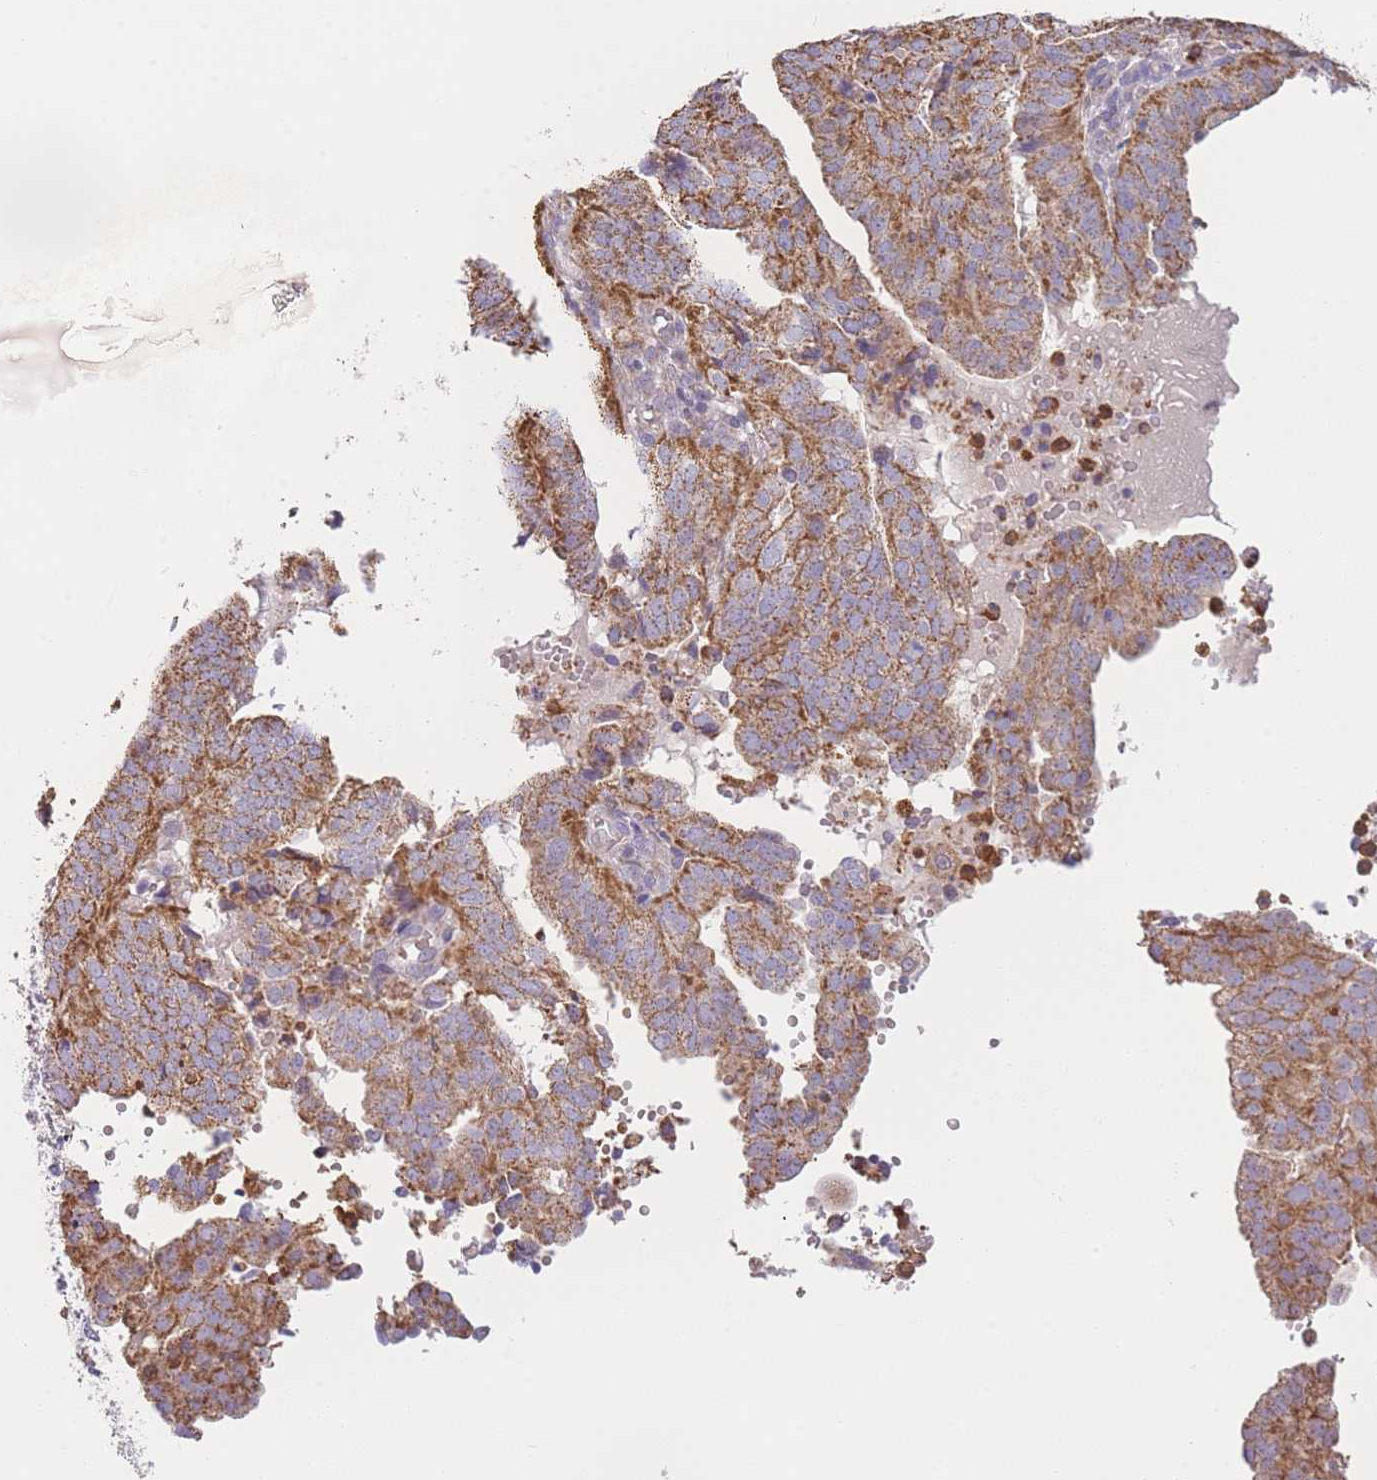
{"staining": {"intensity": "moderate", "quantity": ">75%", "location": "cytoplasmic/membranous"}, "tissue": "endometrial cancer", "cell_type": "Tumor cells", "image_type": "cancer", "snomed": [{"axis": "morphology", "description": "Adenocarcinoma, NOS"}, {"axis": "topography", "description": "Uterus"}], "caption": "Human adenocarcinoma (endometrial) stained with a brown dye displays moderate cytoplasmic/membranous positive expression in about >75% of tumor cells.", "gene": "PRAM1", "patient": {"sex": "female", "age": 77}}